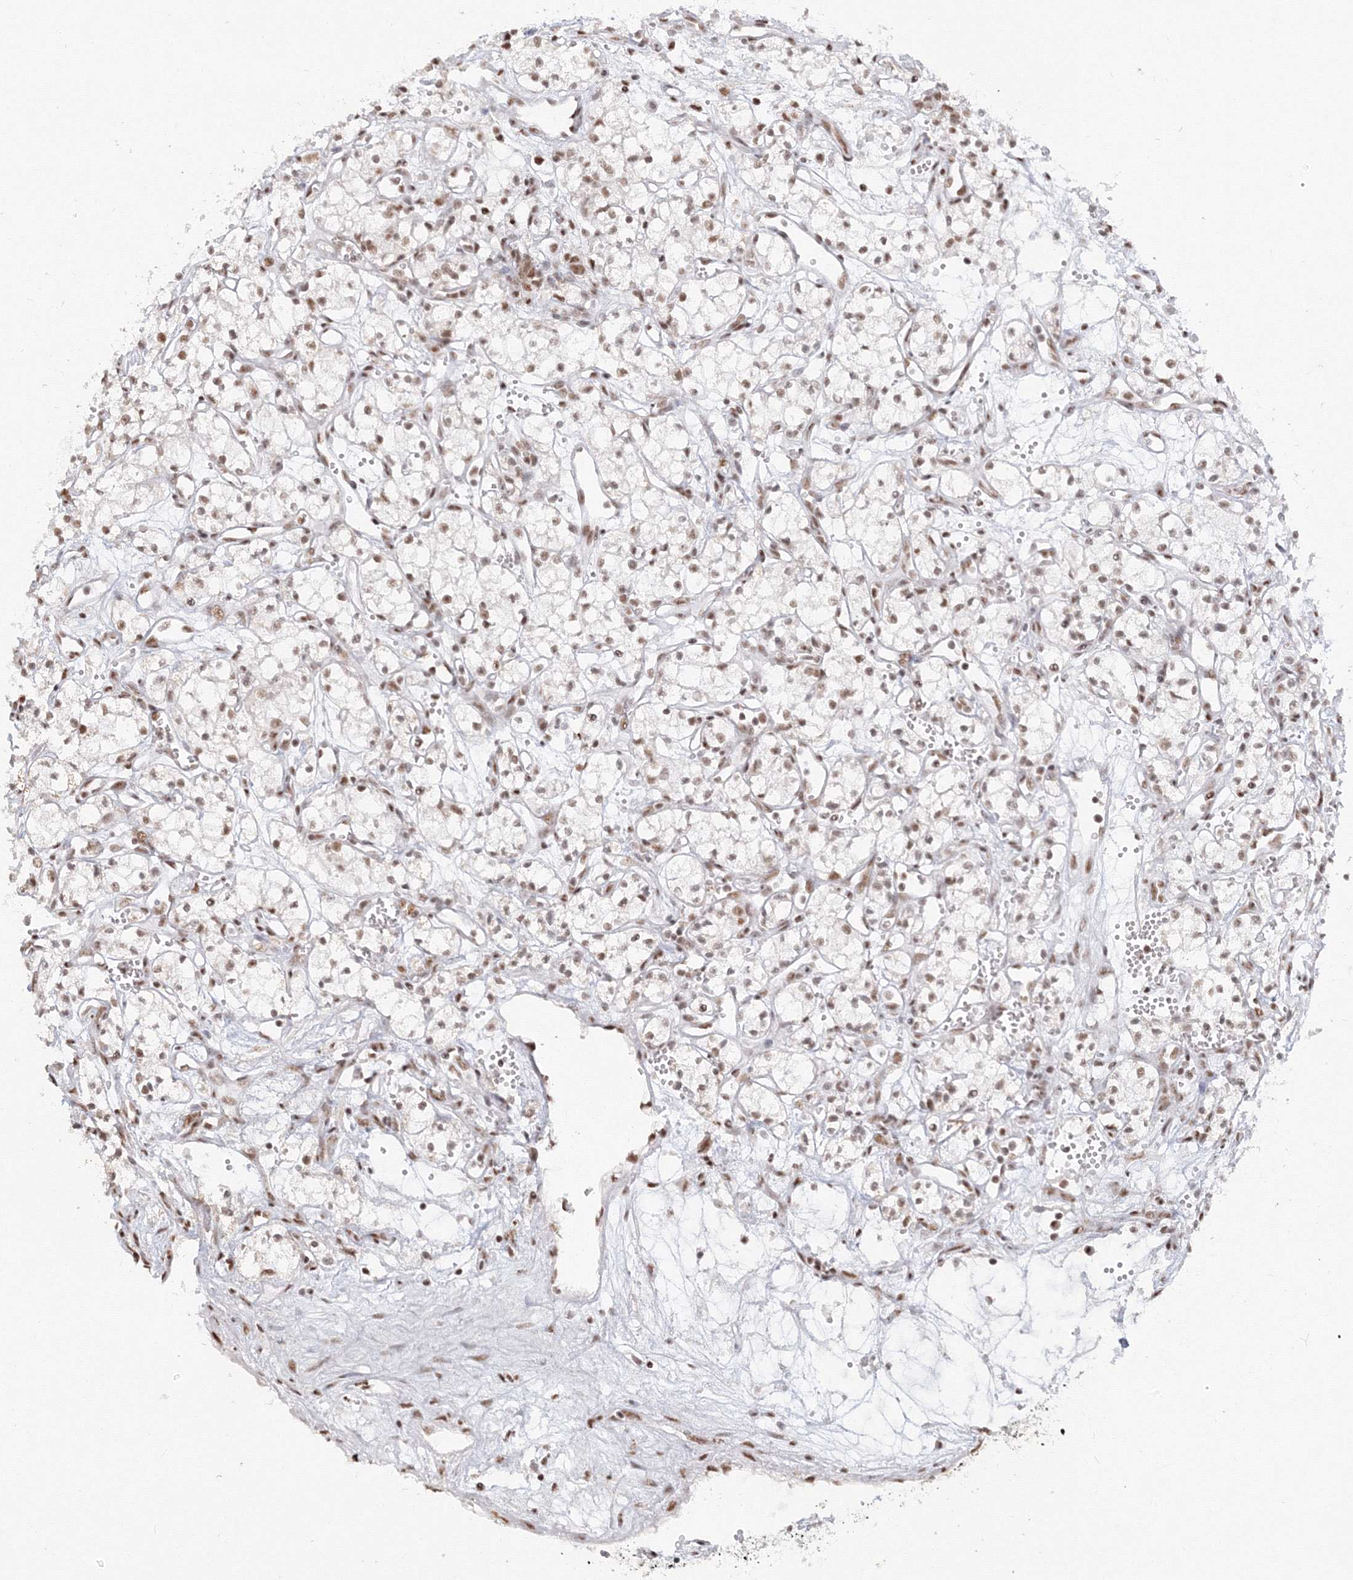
{"staining": {"intensity": "moderate", "quantity": "25%-75%", "location": "nuclear"}, "tissue": "renal cancer", "cell_type": "Tumor cells", "image_type": "cancer", "snomed": [{"axis": "morphology", "description": "Adenocarcinoma, NOS"}, {"axis": "topography", "description": "Kidney"}], "caption": "This is a micrograph of immunohistochemistry (IHC) staining of adenocarcinoma (renal), which shows moderate expression in the nuclear of tumor cells.", "gene": "PPP4R2", "patient": {"sex": "male", "age": 59}}